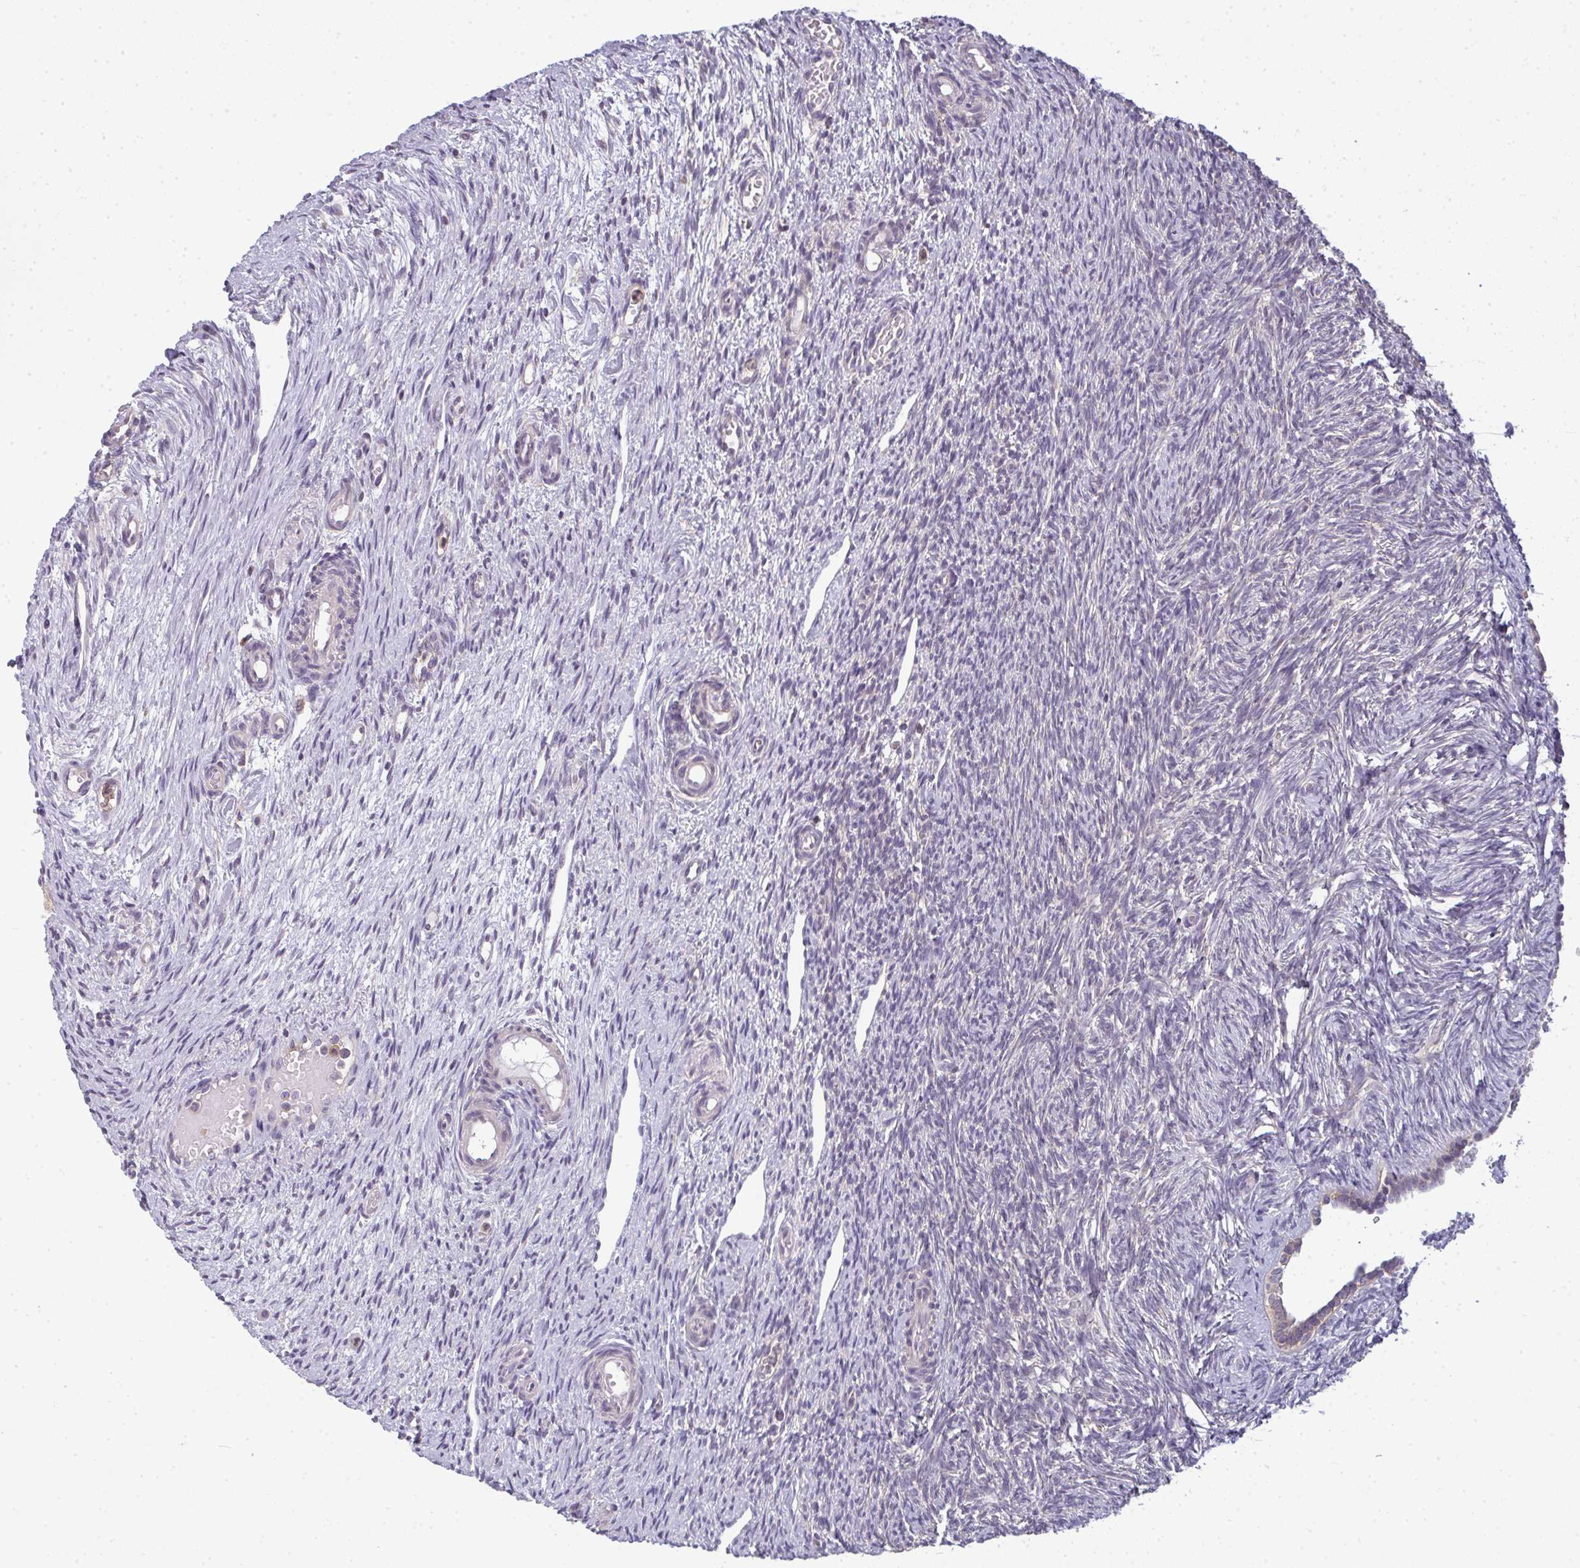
{"staining": {"intensity": "negative", "quantity": "none", "location": "none"}, "tissue": "ovary", "cell_type": "Ovarian stroma cells", "image_type": "normal", "snomed": [{"axis": "morphology", "description": "Normal tissue, NOS"}, {"axis": "topography", "description": "Ovary"}], "caption": "DAB (3,3'-diaminobenzidine) immunohistochemical staining of benign ovary displays no significant staining in ovarian stroma cells. The staining was performed using DAB to visualize the protein expression in brown, while the nuclei were stained in blue with hematoxylin (Magnification: 20x).", "gene": "CXCR1", "patient": {"sex": "female", "age": 51}}